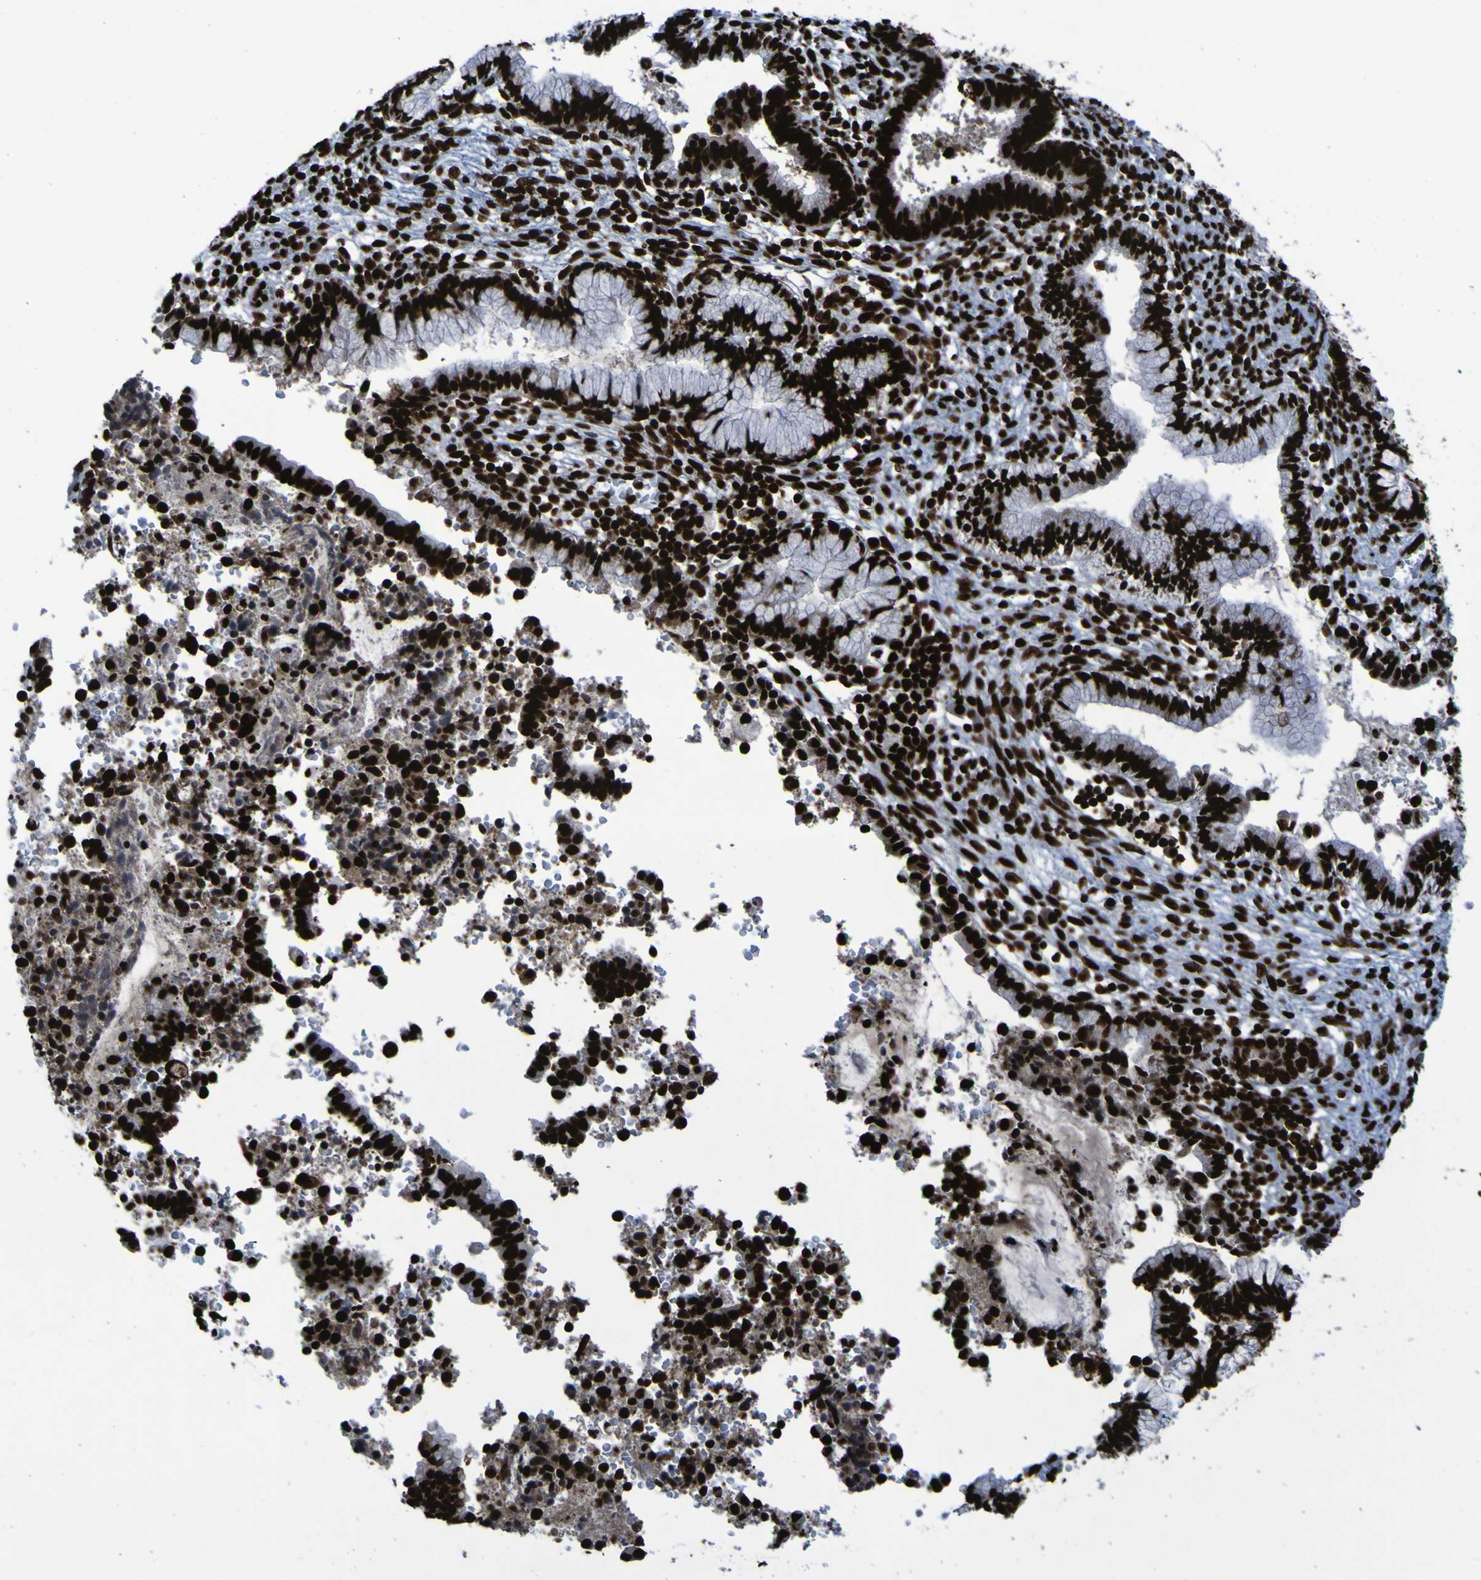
{"staining": {"intensity": "strong", "quantity": ">75%", "location": "nuclear"}, "tissue": "cervical cancer", "cell_type": "Tumor cells", "image_type": "cancer", "snomed": [{"axis": "morphology", "description": "Adenocarcinoma, NOS"}, {"axis": "topography", "description": "Cervix"}], "caption": "Strong nuclear protein expression is appreciated in approximately >75% of tumor cells in cervical adenocarcinoma. The protein of interest is stained brown, and the nuclei are stained in blue (DAB IHC with brightfield microscopy, high magnification).", "gene": "NPM1", "patient": {"sex": "female", "age": 44}}